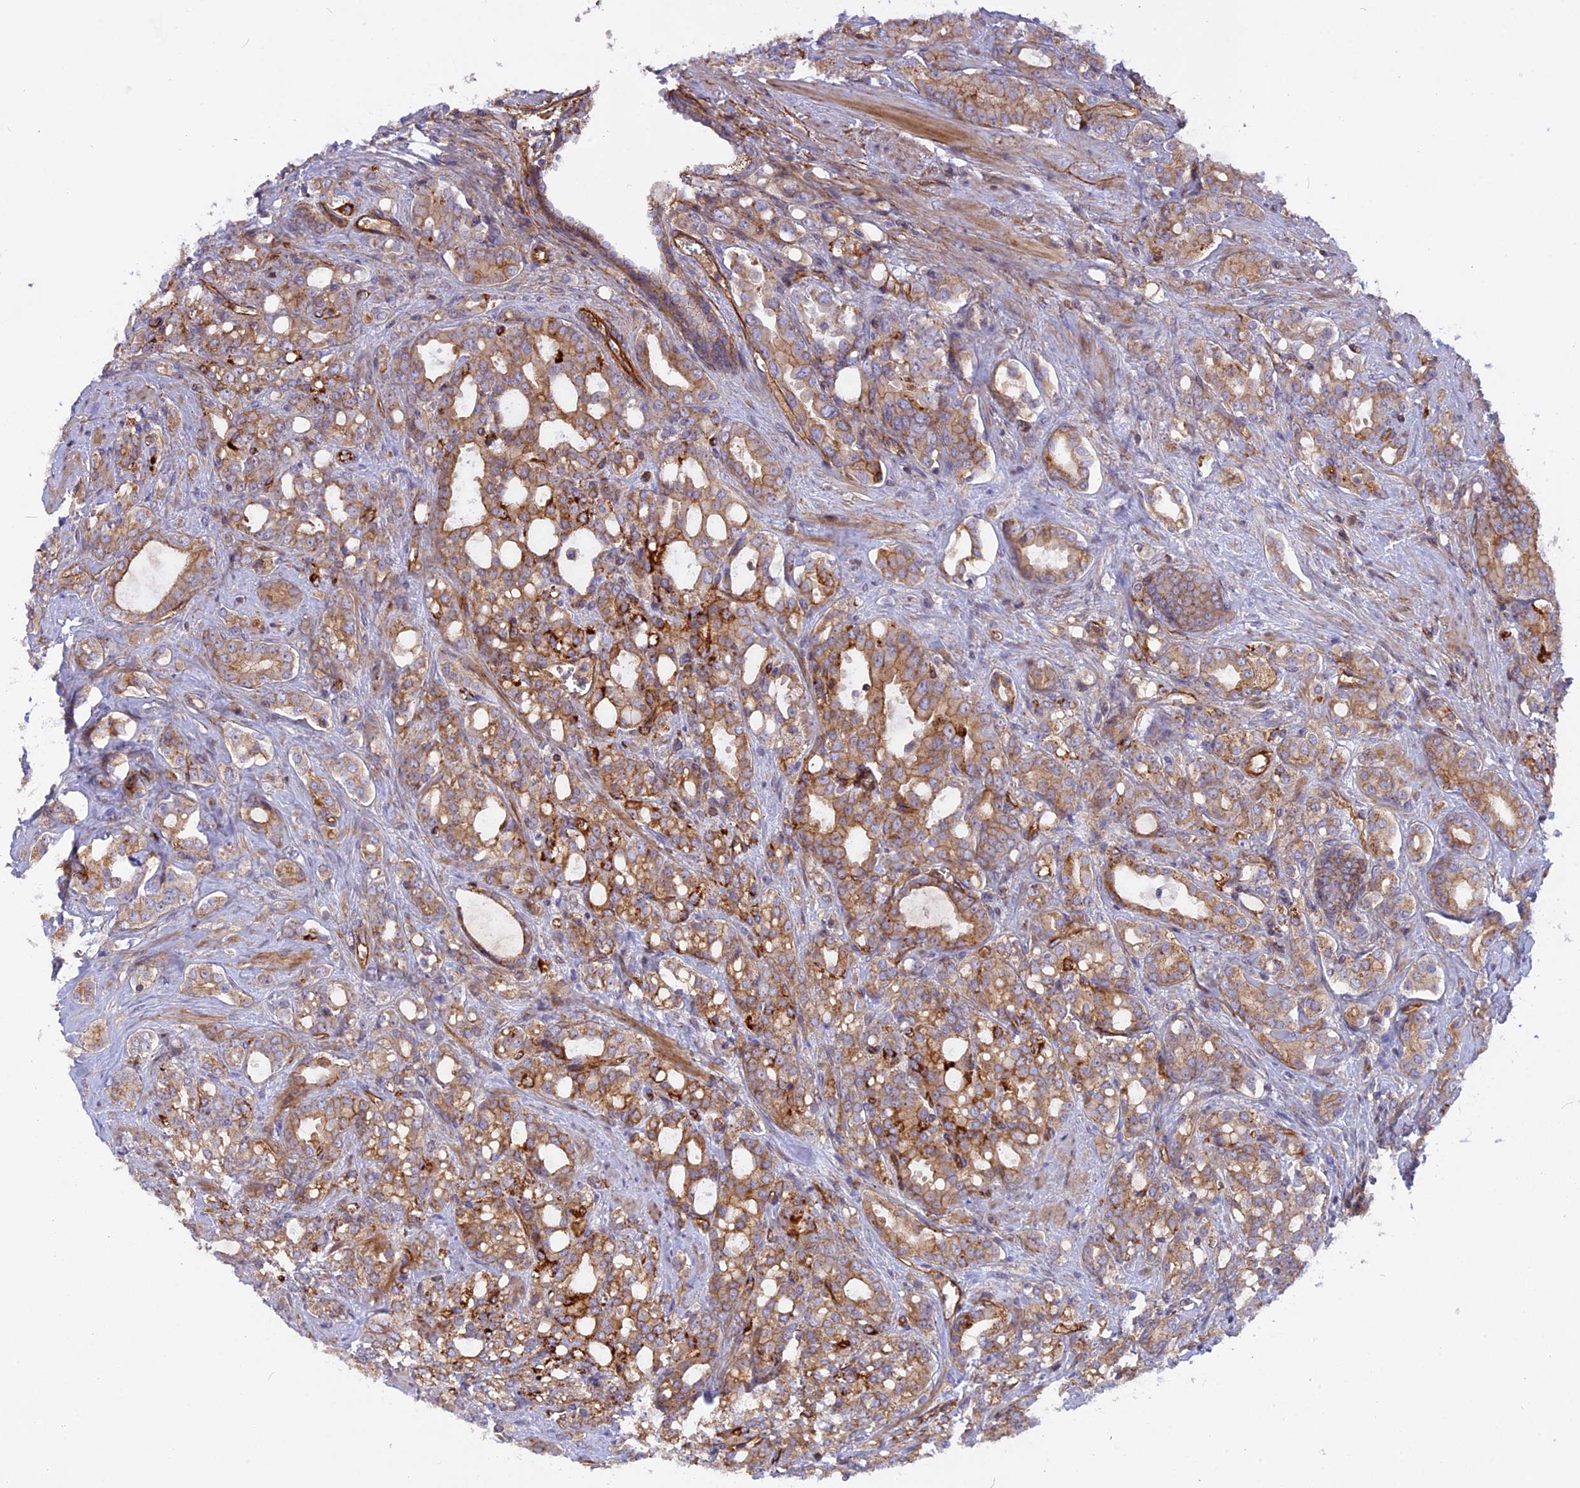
{"staining": {"intensity": "moderate", "quantity": ">75%", "location": "cytoplasmic/membranous"}, "tissue": "prostate cancer", "cell_type": "Tumor cells", "image_type": "cancer", "snomed": [{"axis": "morphology", "description": "Adenocarcinoma, High grade"}, {"axis": "topography", "description": "Prostate"}], "caption": "Prostate cancer (high-grade adenocarcinoma) stained for a protein (brown) shows moderate cytoplasmic/membranous positive expression in approximately >75% of tumor cells.", "gene": "CNBD2", "patient": {"sex": "male", "age": 64}}